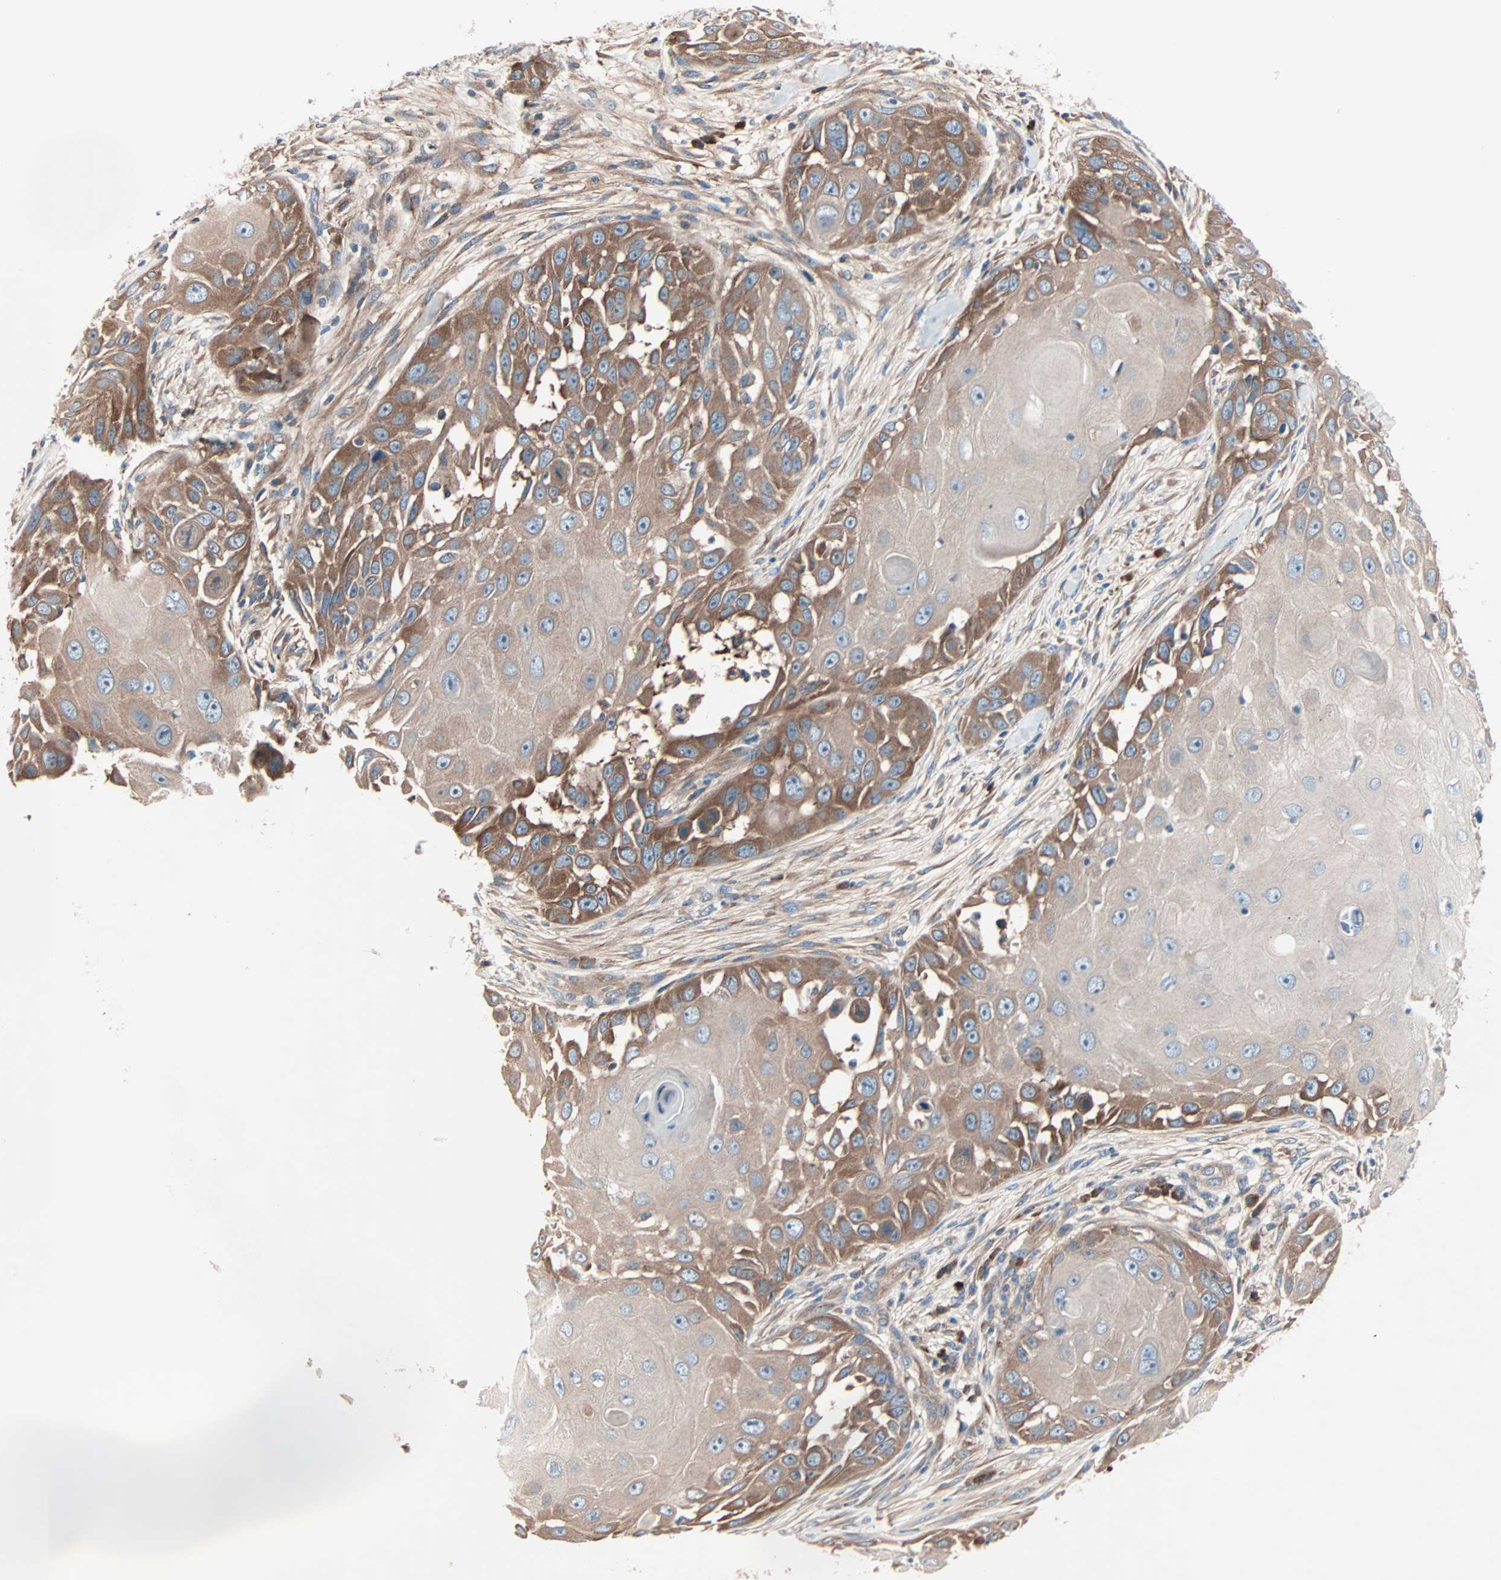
{"staining": {"intensity": "moderate", "quantity": "25%-75%", "location": "cytoplasmic/membranous"}, "tissue": "skin cancer", "cell_type": "Tumor cells", "image_type": "cancer", "snomed": [{"axis": "morphology", "description": "Squamous cell carcinoma, NOS"}, {"axis": "topography", "description": "Skin"}], "caption": "There is medium levels of moderate cytoplasmic/membranous expression in tumor cells of skin cancer, as demonstrated by immunohistochemical staining (brown color).", "gene": "CAD", "patient": {"sex": "female", "age": 44}}